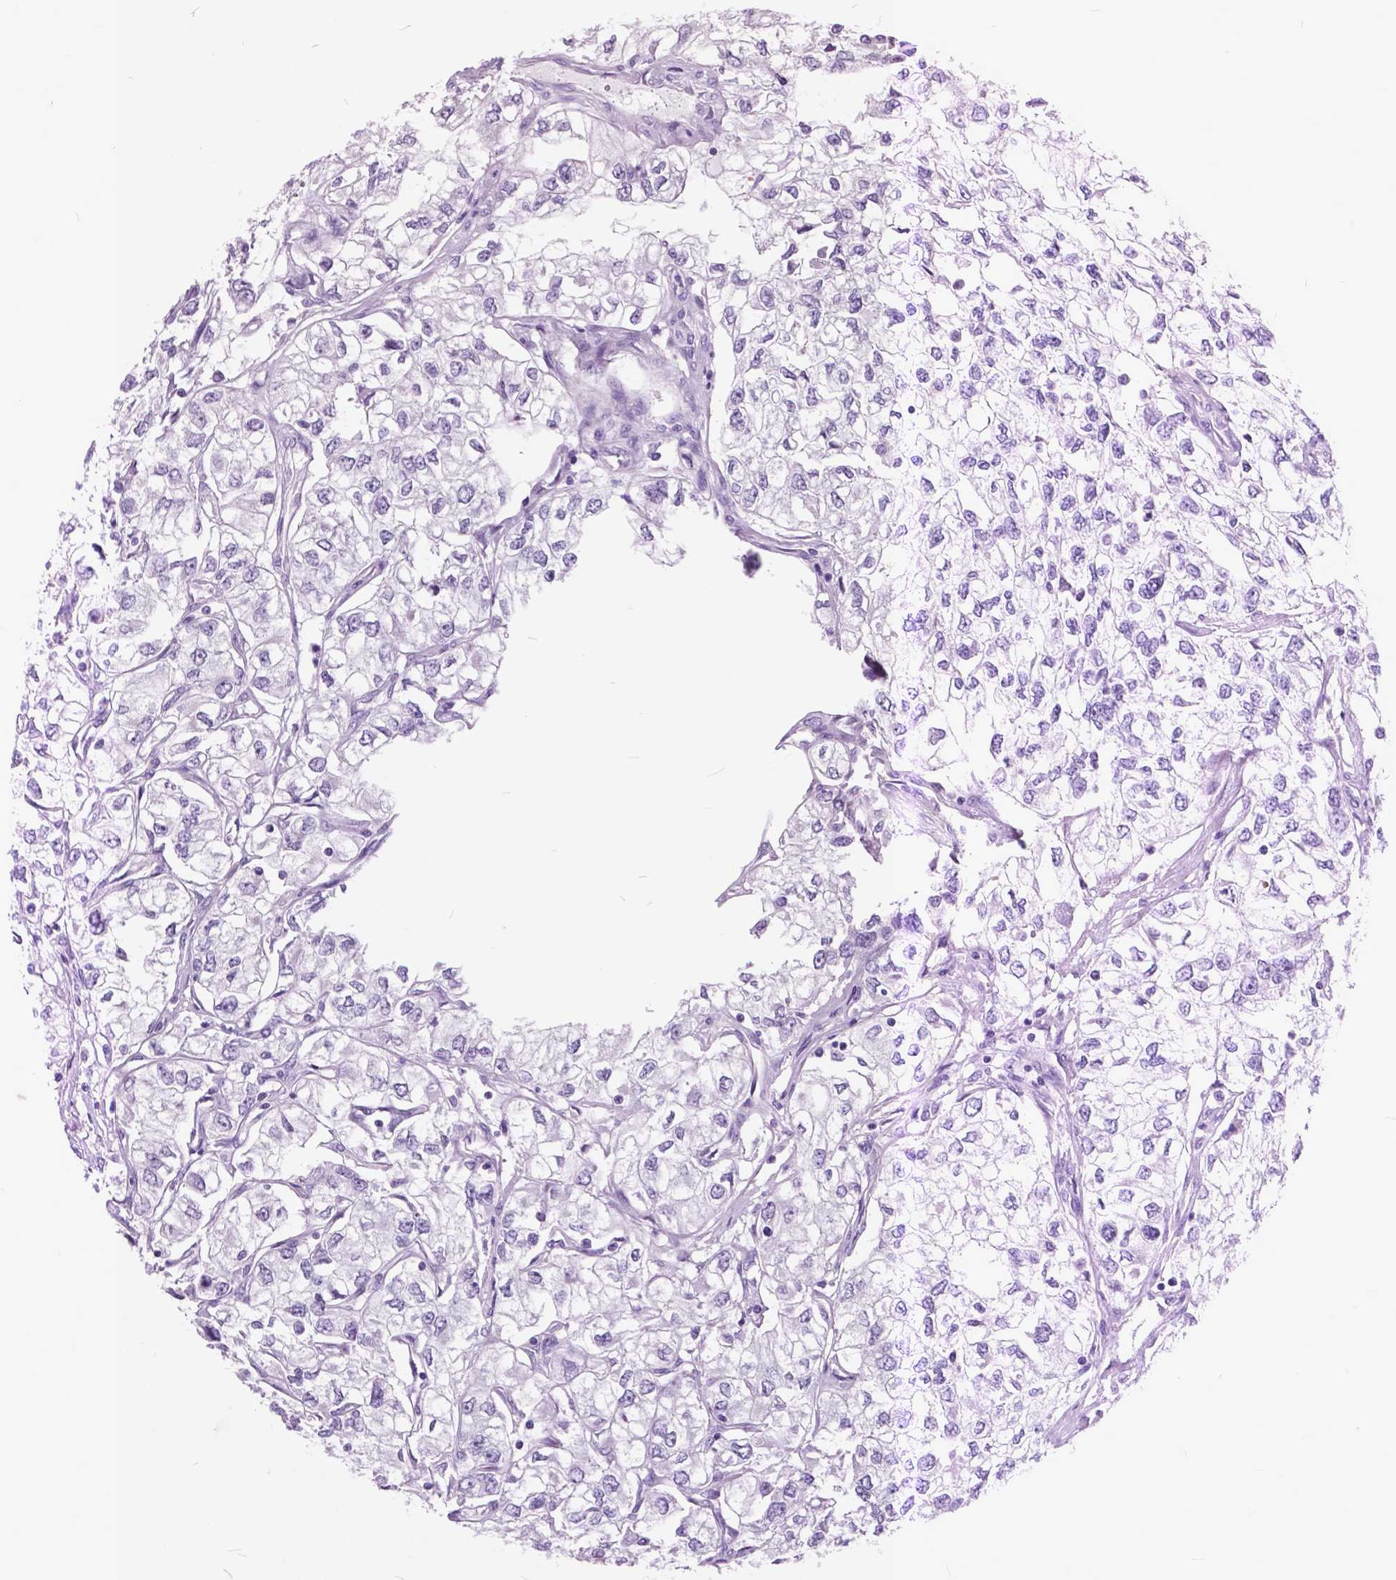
{"staining": {"intensity": "negative", "quantity": "none", "location": "none"}, "tissue": "renal cancer", "cell_type": "Tumor cells", "image_type": "cancer", "snomed": [{"axis": "morphology", "description": "Adenocarcinoma, NOS"}, {"axis": "topography", "description": "Kidney"}], "caption": "An IHC image of adenocarcinoma (renal) is shown. There is no staining in tumor cells of adenocarcinoma (renal).", "gene": "GDF9", "patient": {"sex": "female", "age": 59}}